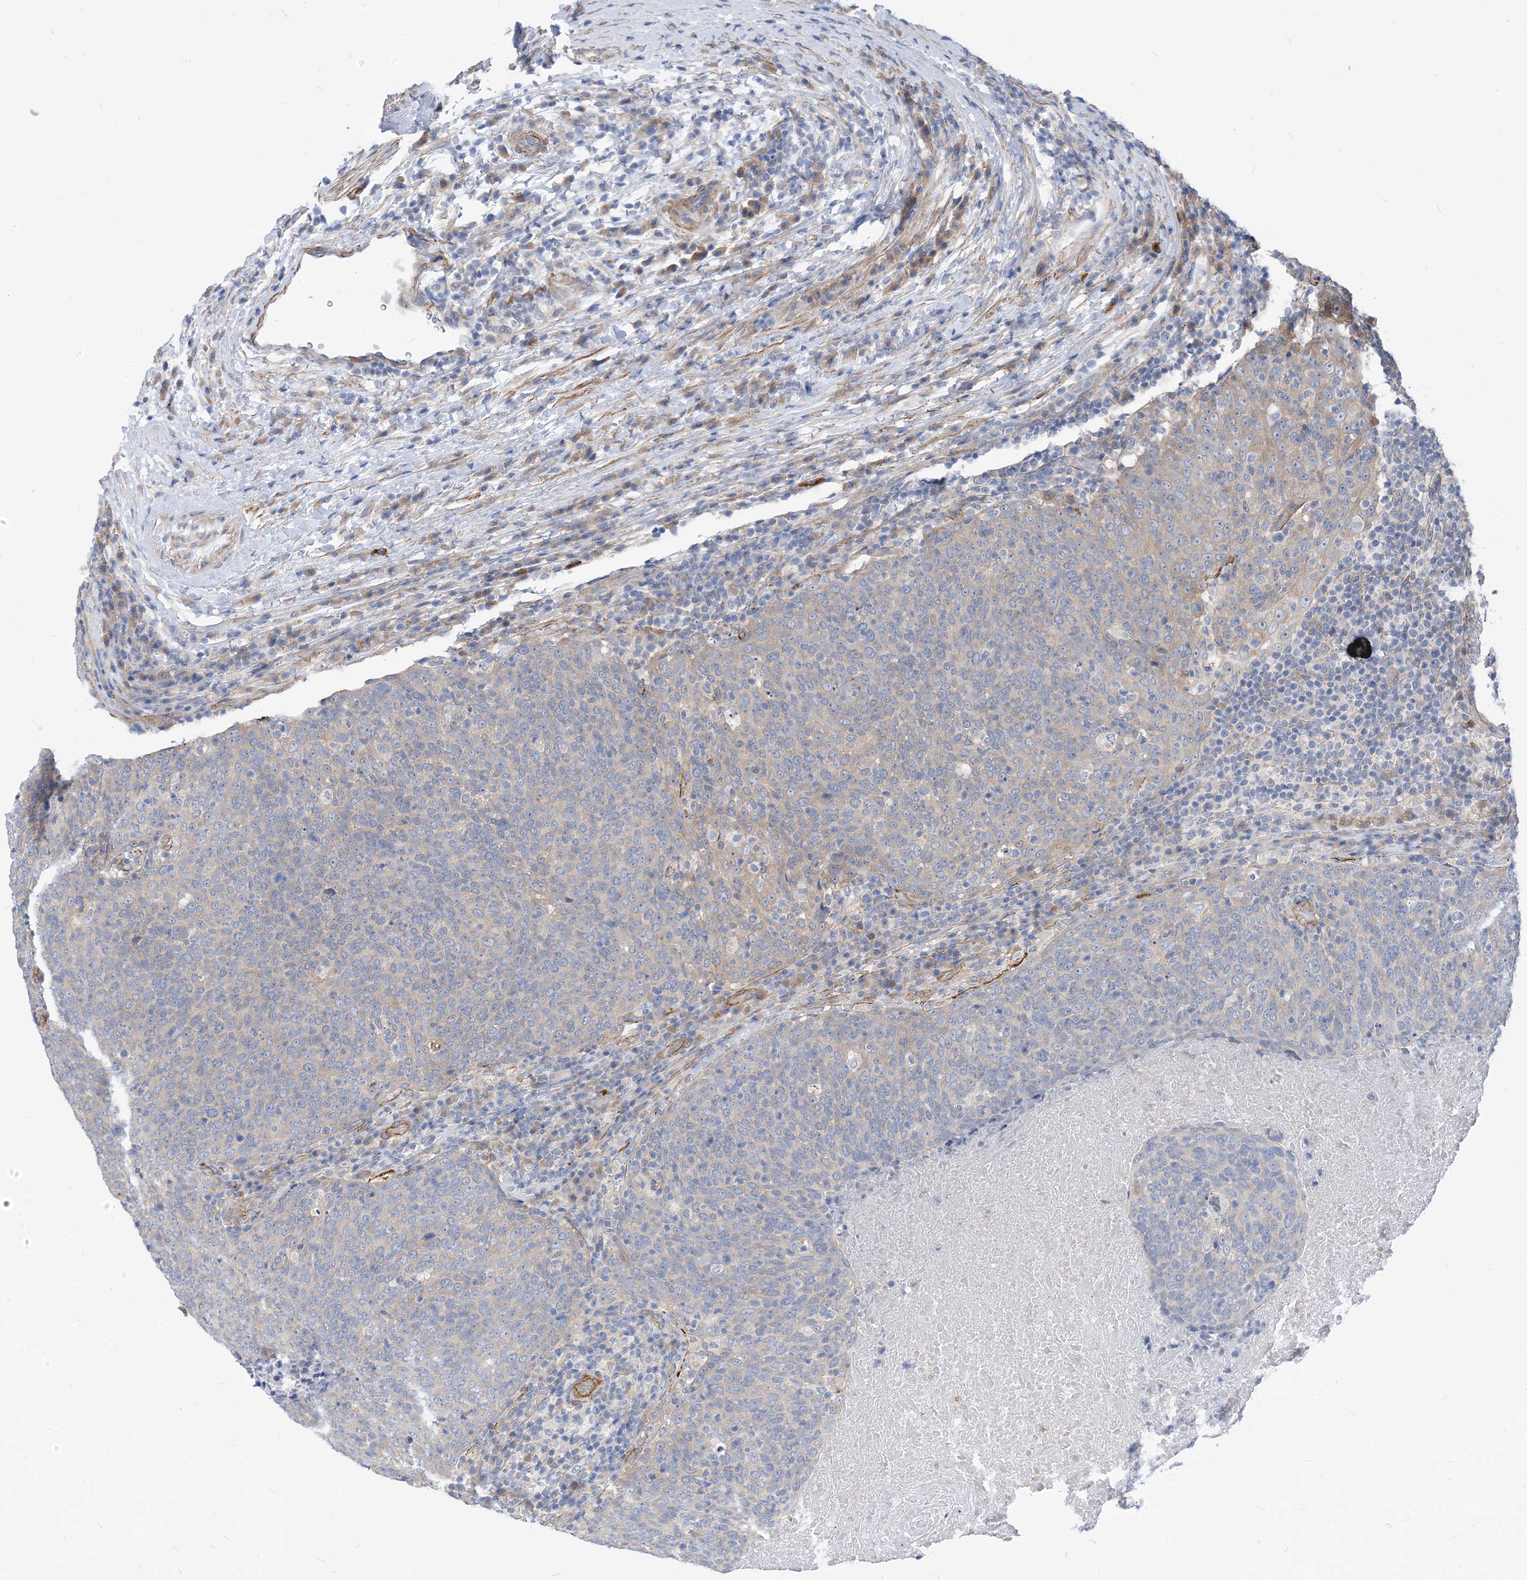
{"staining": {"intensity": "negative", "quantity": "none", "location": "none"}, "tissue": "head and neck cancer", "cell_type": "Tumor cells", "image_type": "cancer", "snomed": [{"axis": "morphology", "description": "Squamous cell carcinoma, NOS"}, {"axis": "morphology", "description": "Squamous cell carcinoma, metastatic, NOS"}, {"axis": "topography", "description": "Lymph node"}, {"axis": "topography", "description": "Head-Neck"}], "caption": "Immunohistochemical staining of human head and neck cancer (metastatic squamous cell carcinoma) reveals no significant expression in tumor cells. The staining is performed using DAB brown chromogen with nuclei counter-stained in using hematoxylin.", "gene": "PLEKHA3", "patient": {"sex": "male", "age": 62}}